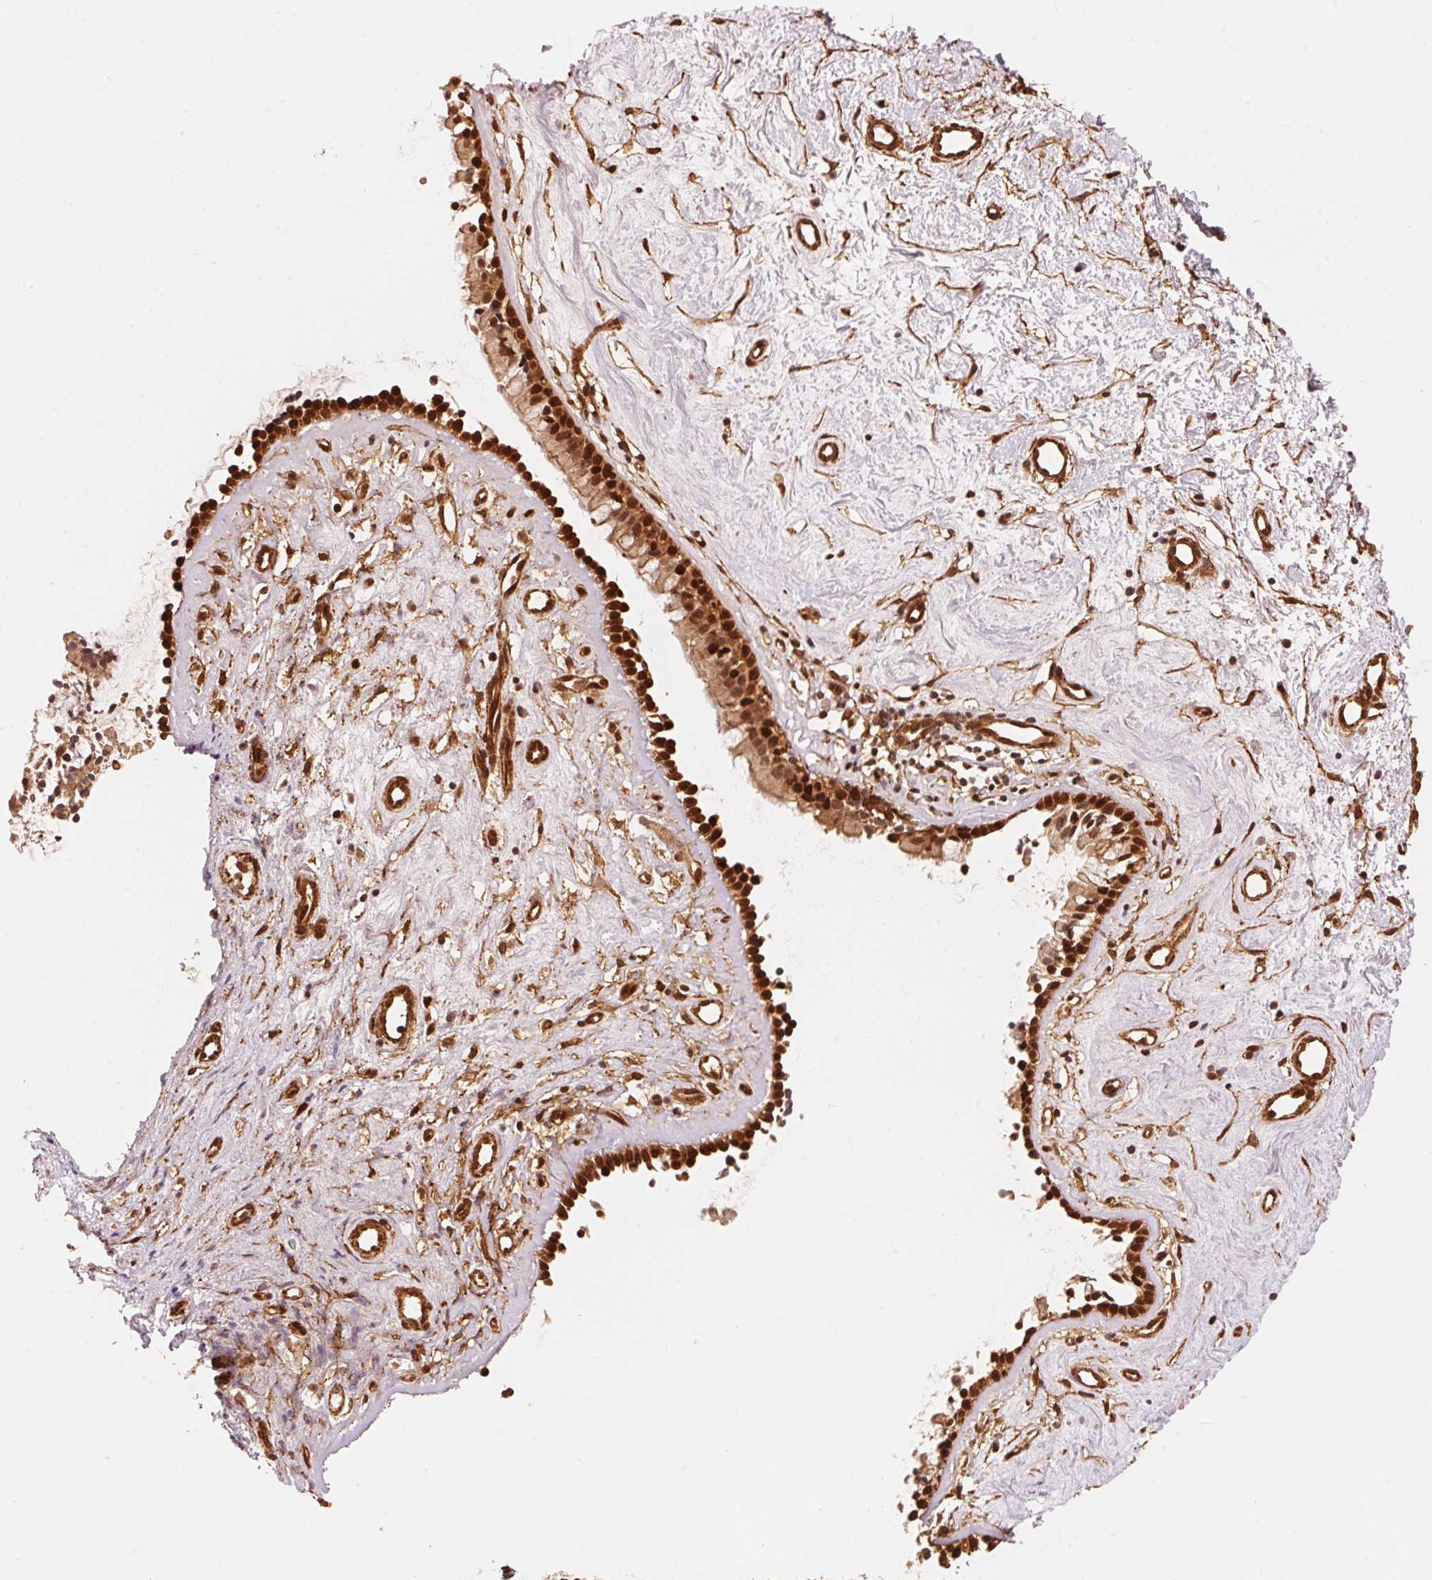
{"staining": {"intensity": "strong", "quantity": ">75%", "location": "cytoplasmic/membranous,nuclear"}, "tissue": "nasopharynx", "cell_type": "Respiratory epithelial cells", "image_type": "normal", "snomed": [{"axis": "morphology", "description": "Normal tissue, NOS"}, {"axis": "topography", "description": "Nasopharynx"}], "caption": "High-power microscopy captured an immunohistochemistry histopathology image of unremarkable nasopharynx, revealing strong cytoplasmic/membranous,nuclear positivity in approximately >75% of respiratory epithelial cells. Immunohistochemistry (ihc) stains the protein of interest in brown and the nuclei are stained blue.", "gene": "TNIP2", "patient": {"sex": "female", "age": 52}}